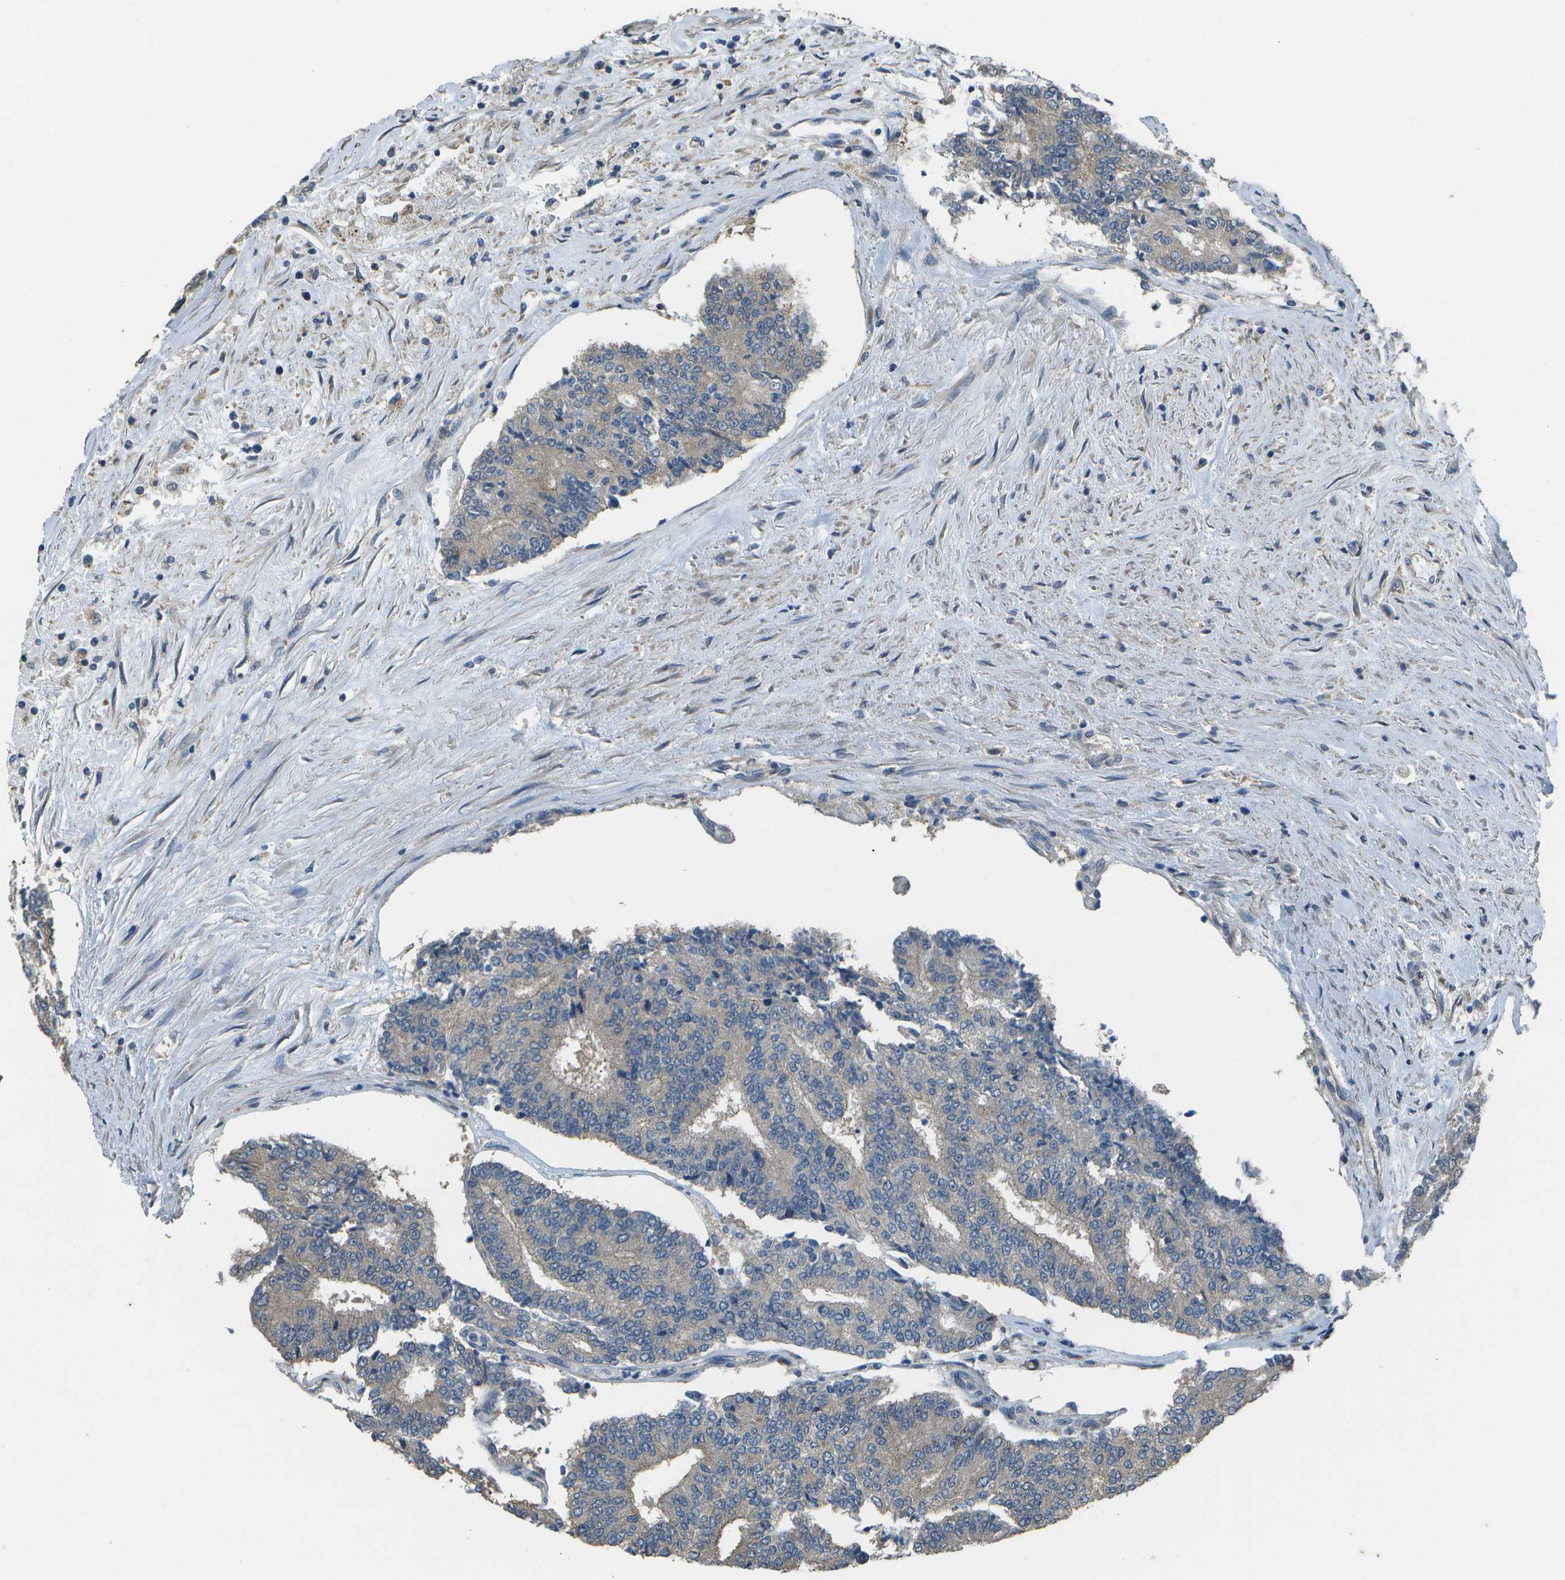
{"staining": {"intensity": "negative", "quantity": "none", "location": "none"}, "tissue": "prostate cancer", "cell_type": "Tumor cells", "image_type": "cancer", "snomed": [{"axis": "morphology", "description": "Normal tissue, NOS"}, {"axis": "morphology", "description": "Adenocarcinoma, High grade"}, {"axis": "topography", "description": "Prostate"}, {"axis": "topography", "description": "Seminal veicle"}], "caption": "Immunohistochemistry image of neoplastic tissue: human prostate cancer (high-grade adenocarcinoma) stained with DAB demonstrates no significant protein staining in tumor cells.", "gene": "CLNS1A", "patient": {"sex": "male", "age": 55}}